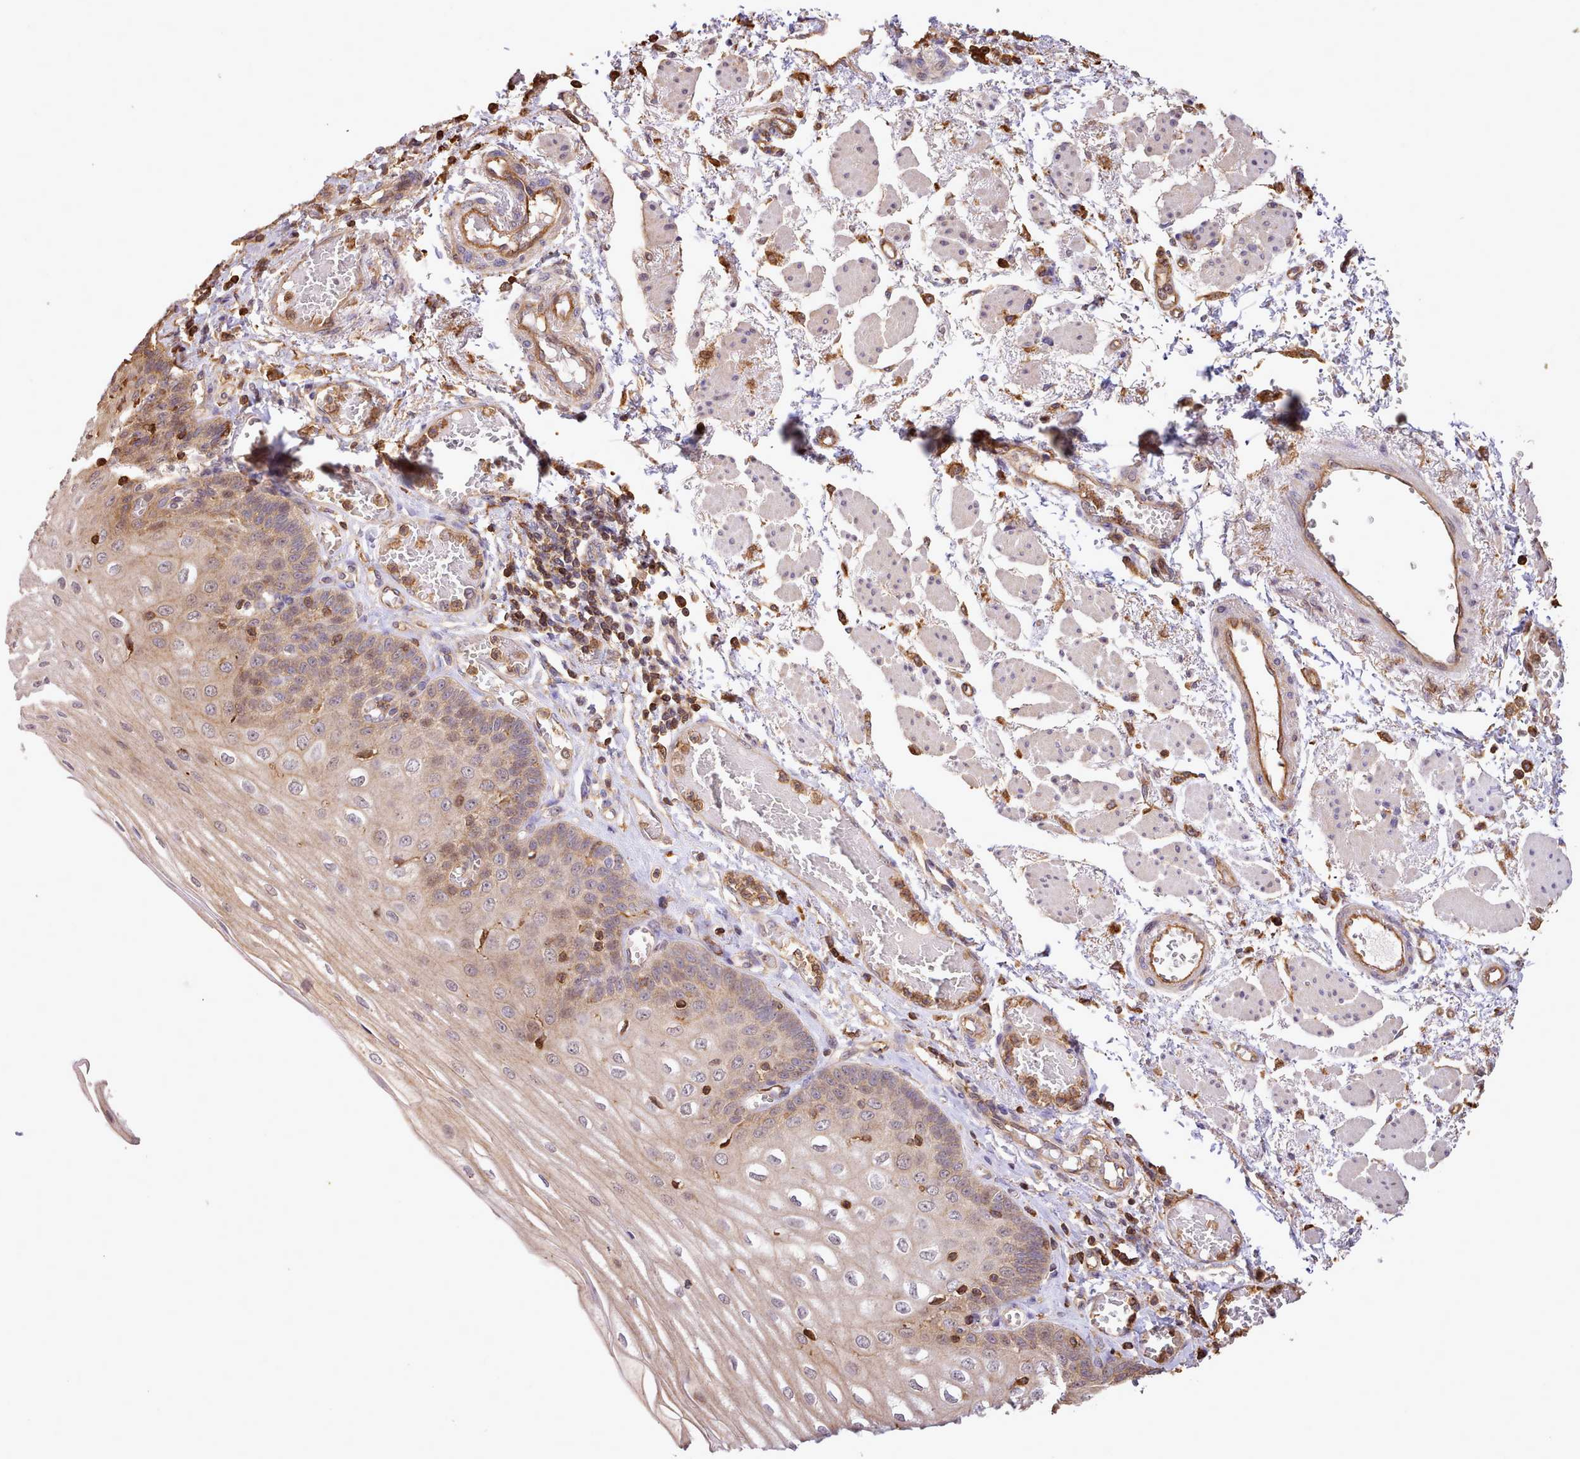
{"staining": {"intensity": "moderate", "quantity": "<25%", "location": "cytoplasmic/membranous,nuclear"}, "tissue": "esophagus", "cell_type": "Squamous epithelial cells", "image_type": "normal", "snomed": [{"axis": "morphology", "description": "Normal tissue, NOS"}, {"axis": "topography", "description": "Esophagus"}], "caption": "This photomicrograph exhibits IHC staining of benign human esophagus, with low moderate cytoplasmic/membranous,nuclear positivity in approximately <25% of squamous epithelial cells.", "gene": "CAPZA1", "patient": {"sex": "male", "age": 81}}